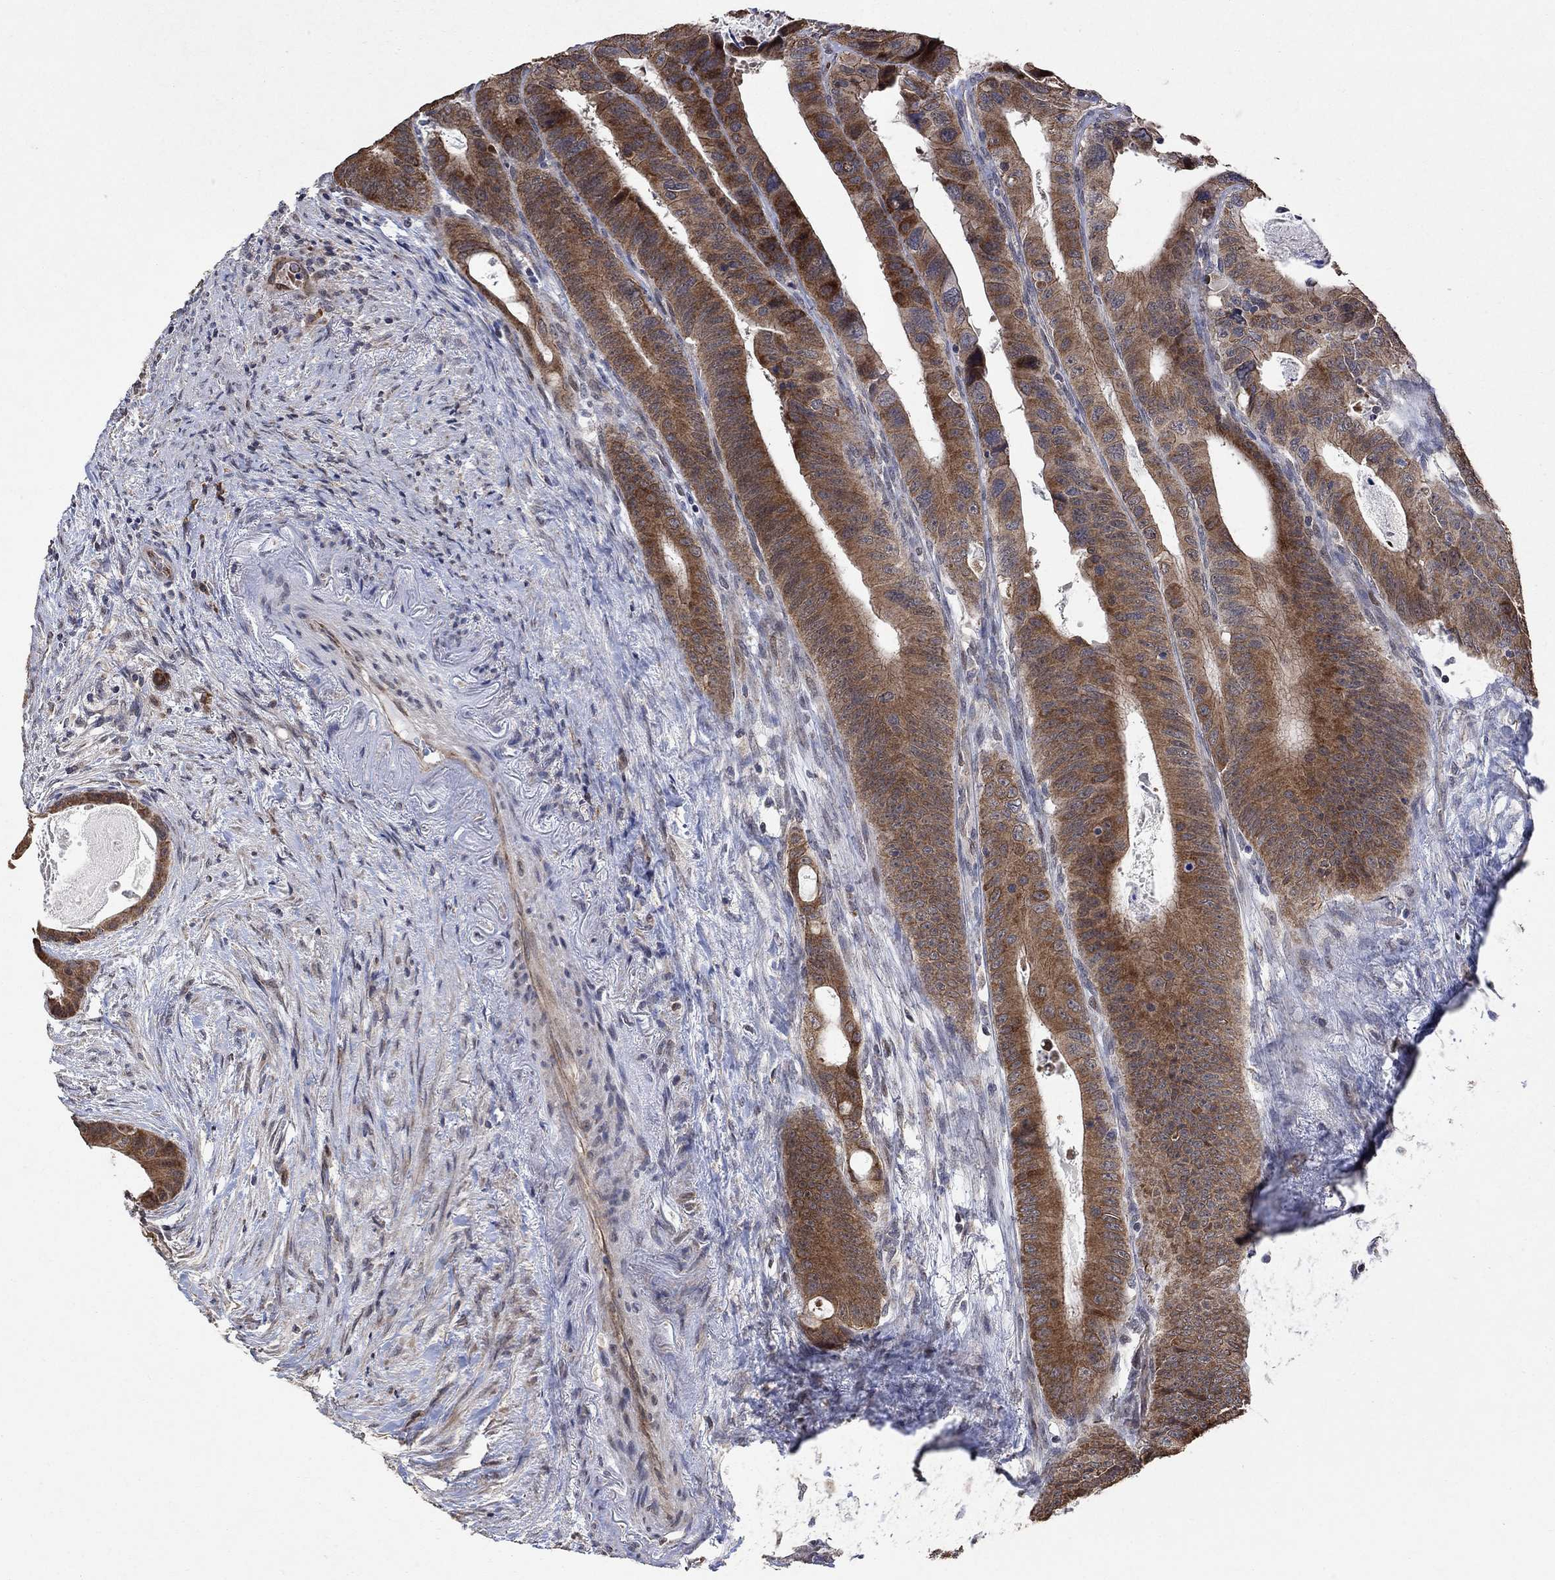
{"staining": {"intensity": "strong", "quantity": "25%-75%", "location": "cytoplasmic/membranous"}, "tissue": "colorectal cancer", "cell_type": "Tumor cells", "image_type": "cancer", "snomed": [{"axis": "morphology", "description": "Adenocarcinoma, NOS"}, {"axis": "topography", "description": "Rectum"}], "caption": "The image exhibits a brown stain indicating the presence of a protein in the cytoplasmic/membranous of tumor cells in colorectal cancer (adenocarcinoma).", "gene": "ANKRA2", "patient": {"sex": "male", "age": 64}}